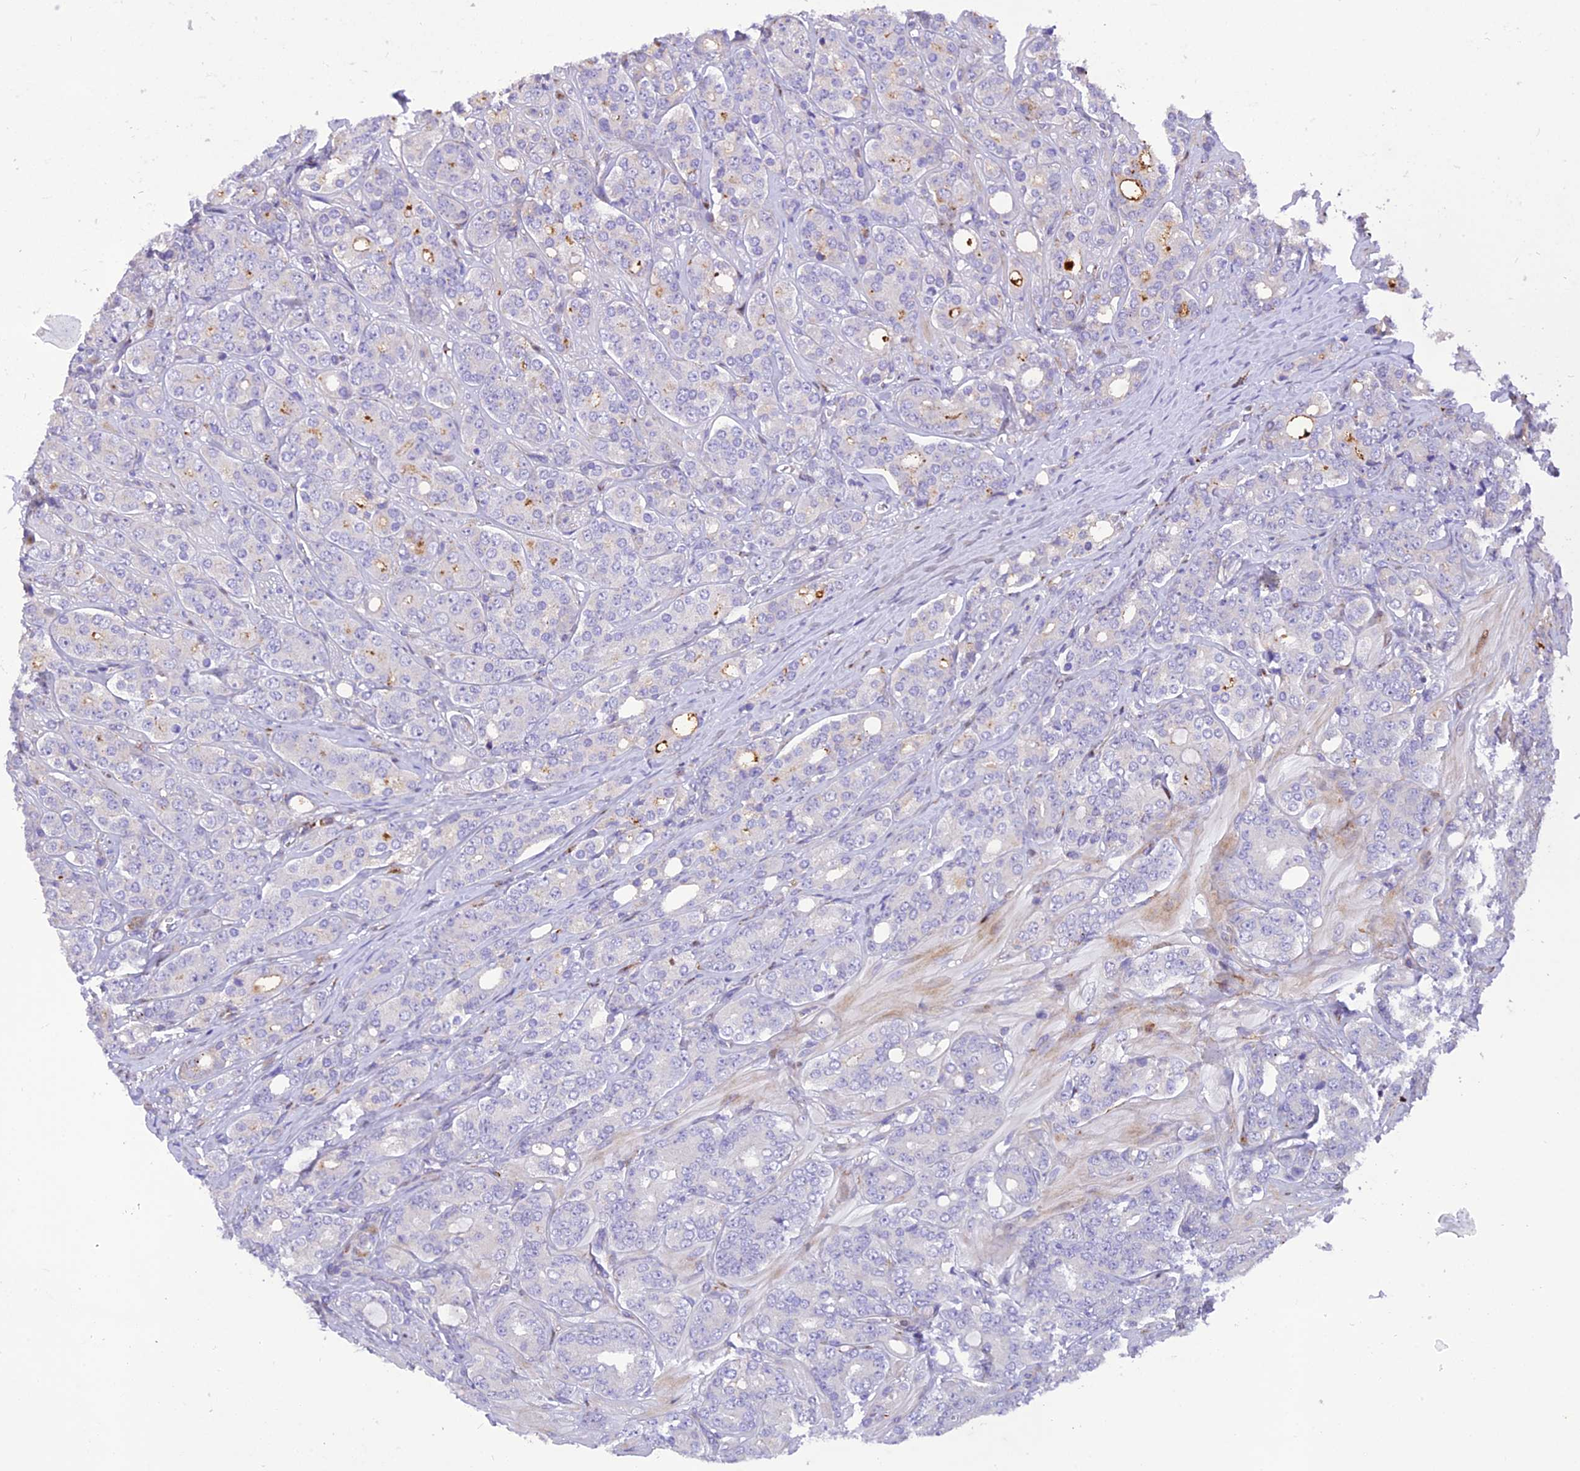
{"staining": {"intensity": "negative", "quantity": "none", "location": "none"}, "tissue": "prostate cancer", "cell_type": "Tumor cells", "image_type": "cancer", "snomed": [{"axis": "morphology", "description": "Adenocarcinoma, High grade"}, {"axis": "topography", "description": "Prostate"}], "caption": "Tumor cells show no significant positivity in high-grade adenocarcinoma (prostate). Nuclei are stained in blue.", "gene": "CPSF4L", "patient": {"sex": "male", "age": 62}}